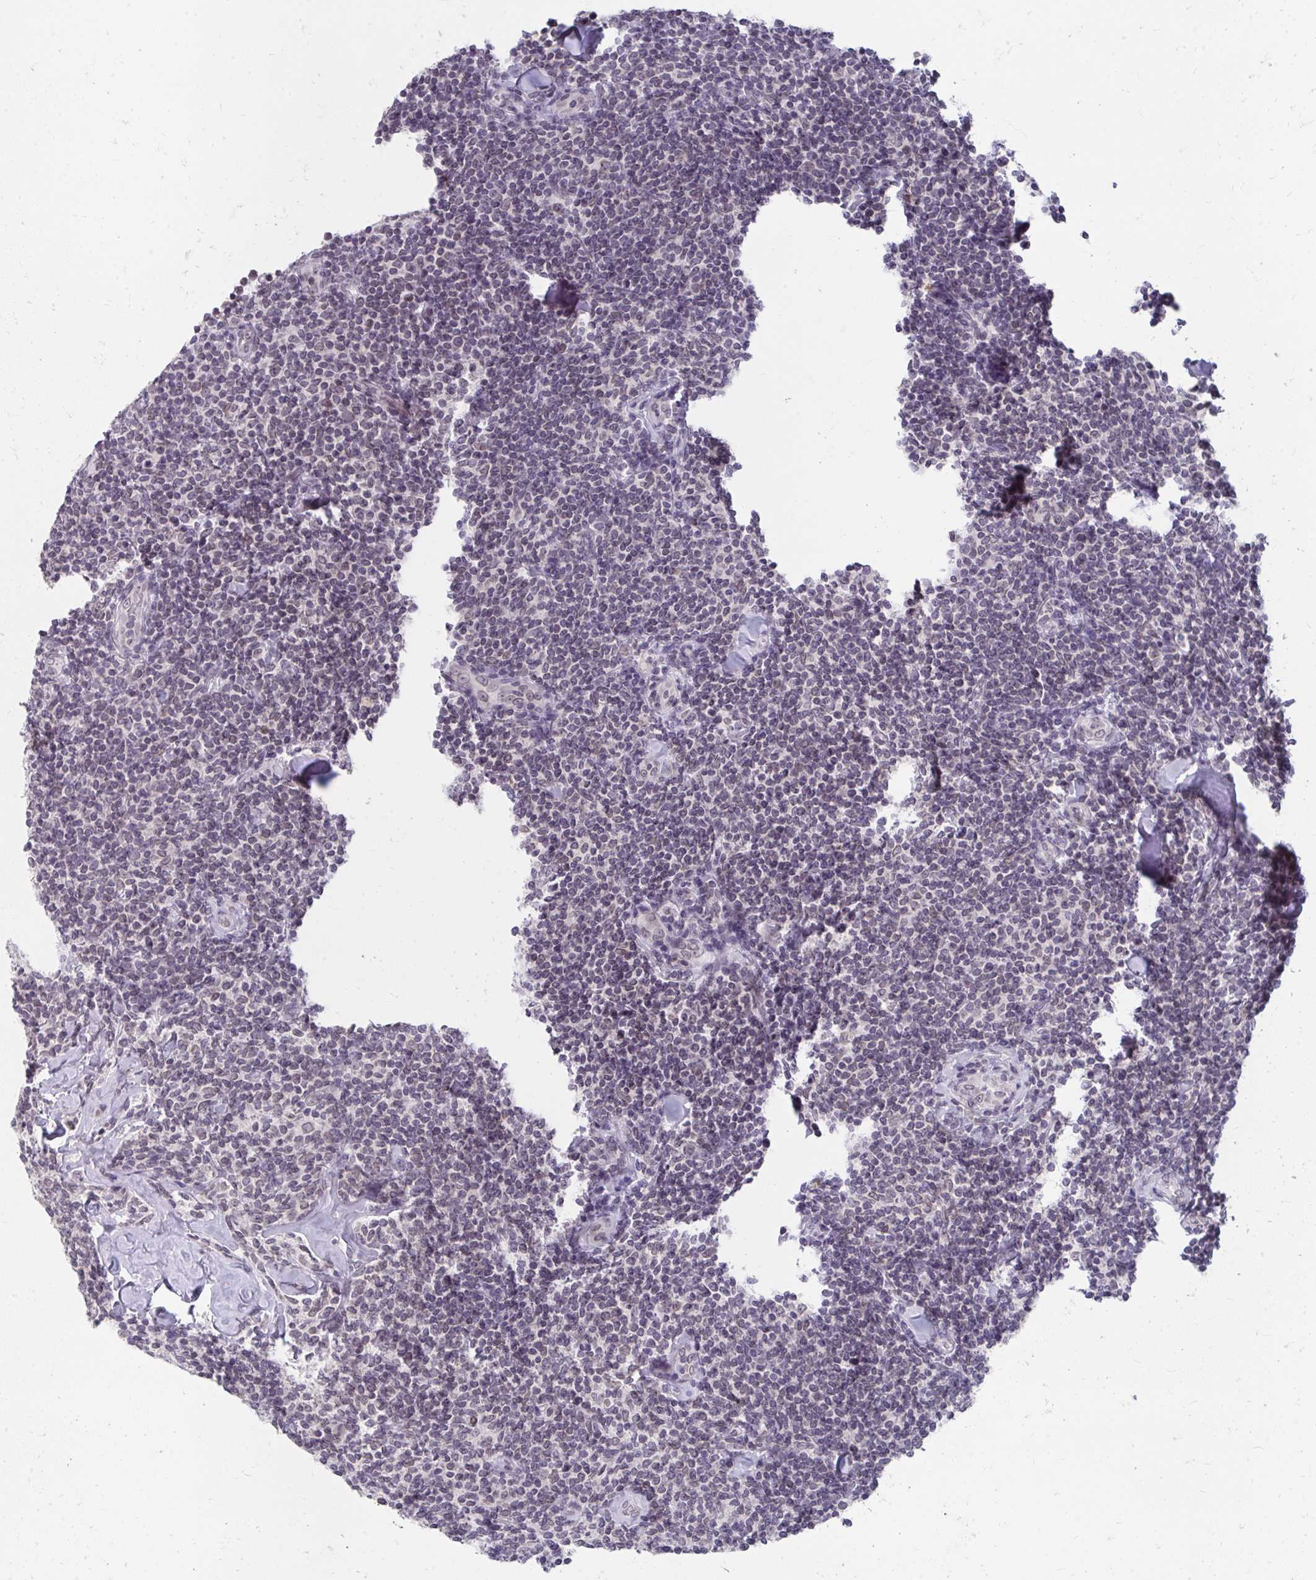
{"staining": {"intensity": "negative", "quantity": "none", "location": "none"}, "tissue": "lymphoma", "cell_type": "Tumor cells", "image_type": "cancer", "snomed": [{"axis": "morphology", "description": "Malignant lymphoma, non-Hodgkin's type, Low grade"}, {"axis": "topography", "description": "Lymph node"}], "caption": "Immunohistochemistry (IHC) of malignant lymphoma, non-Hodgkin's type (low-grade) shows no staining in tumor cells. (DAB (3,3'-diaminobenzidine) immunohistochemistry with hematoxylin counter stain).", "gene": "NUP133", "patient": {"sex": "female", "age": 56}}